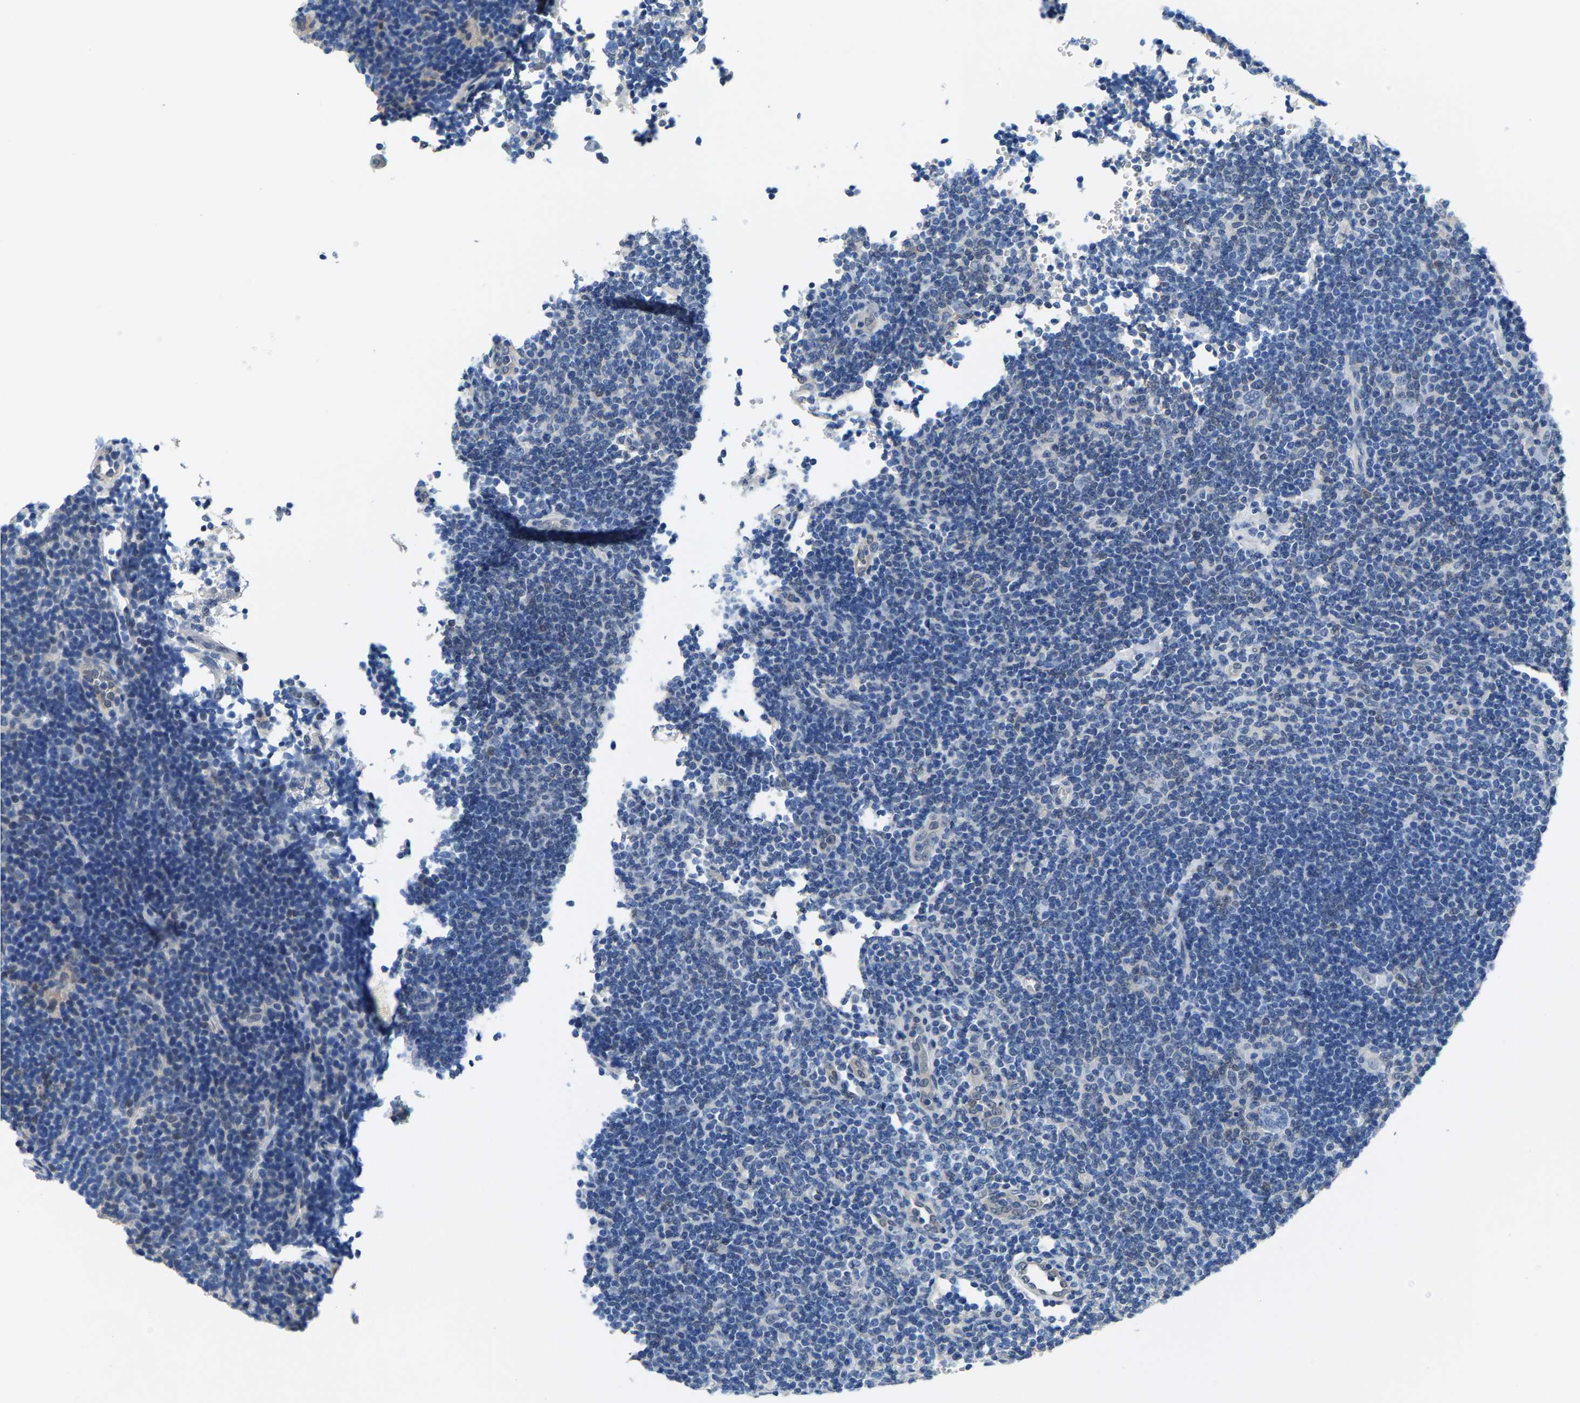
{"staining": {"intensity": "negative", "quantity": "none", "location": "none"}, "tissue": "lymphoma", "cell_type": "Tumor cells", "image_type": "cancer", "snomed": [{"axis": "morphology", "description": "Hodgkin's disease, NOS"}, {"axis": "topography", "description": "Lymph node"}], "caption": "Immunohistochemical staining of human lymphoma displays no significant expression in tumor cells.", "gene": "SSH3", "patient": {"sex": "female", "age": 57}}